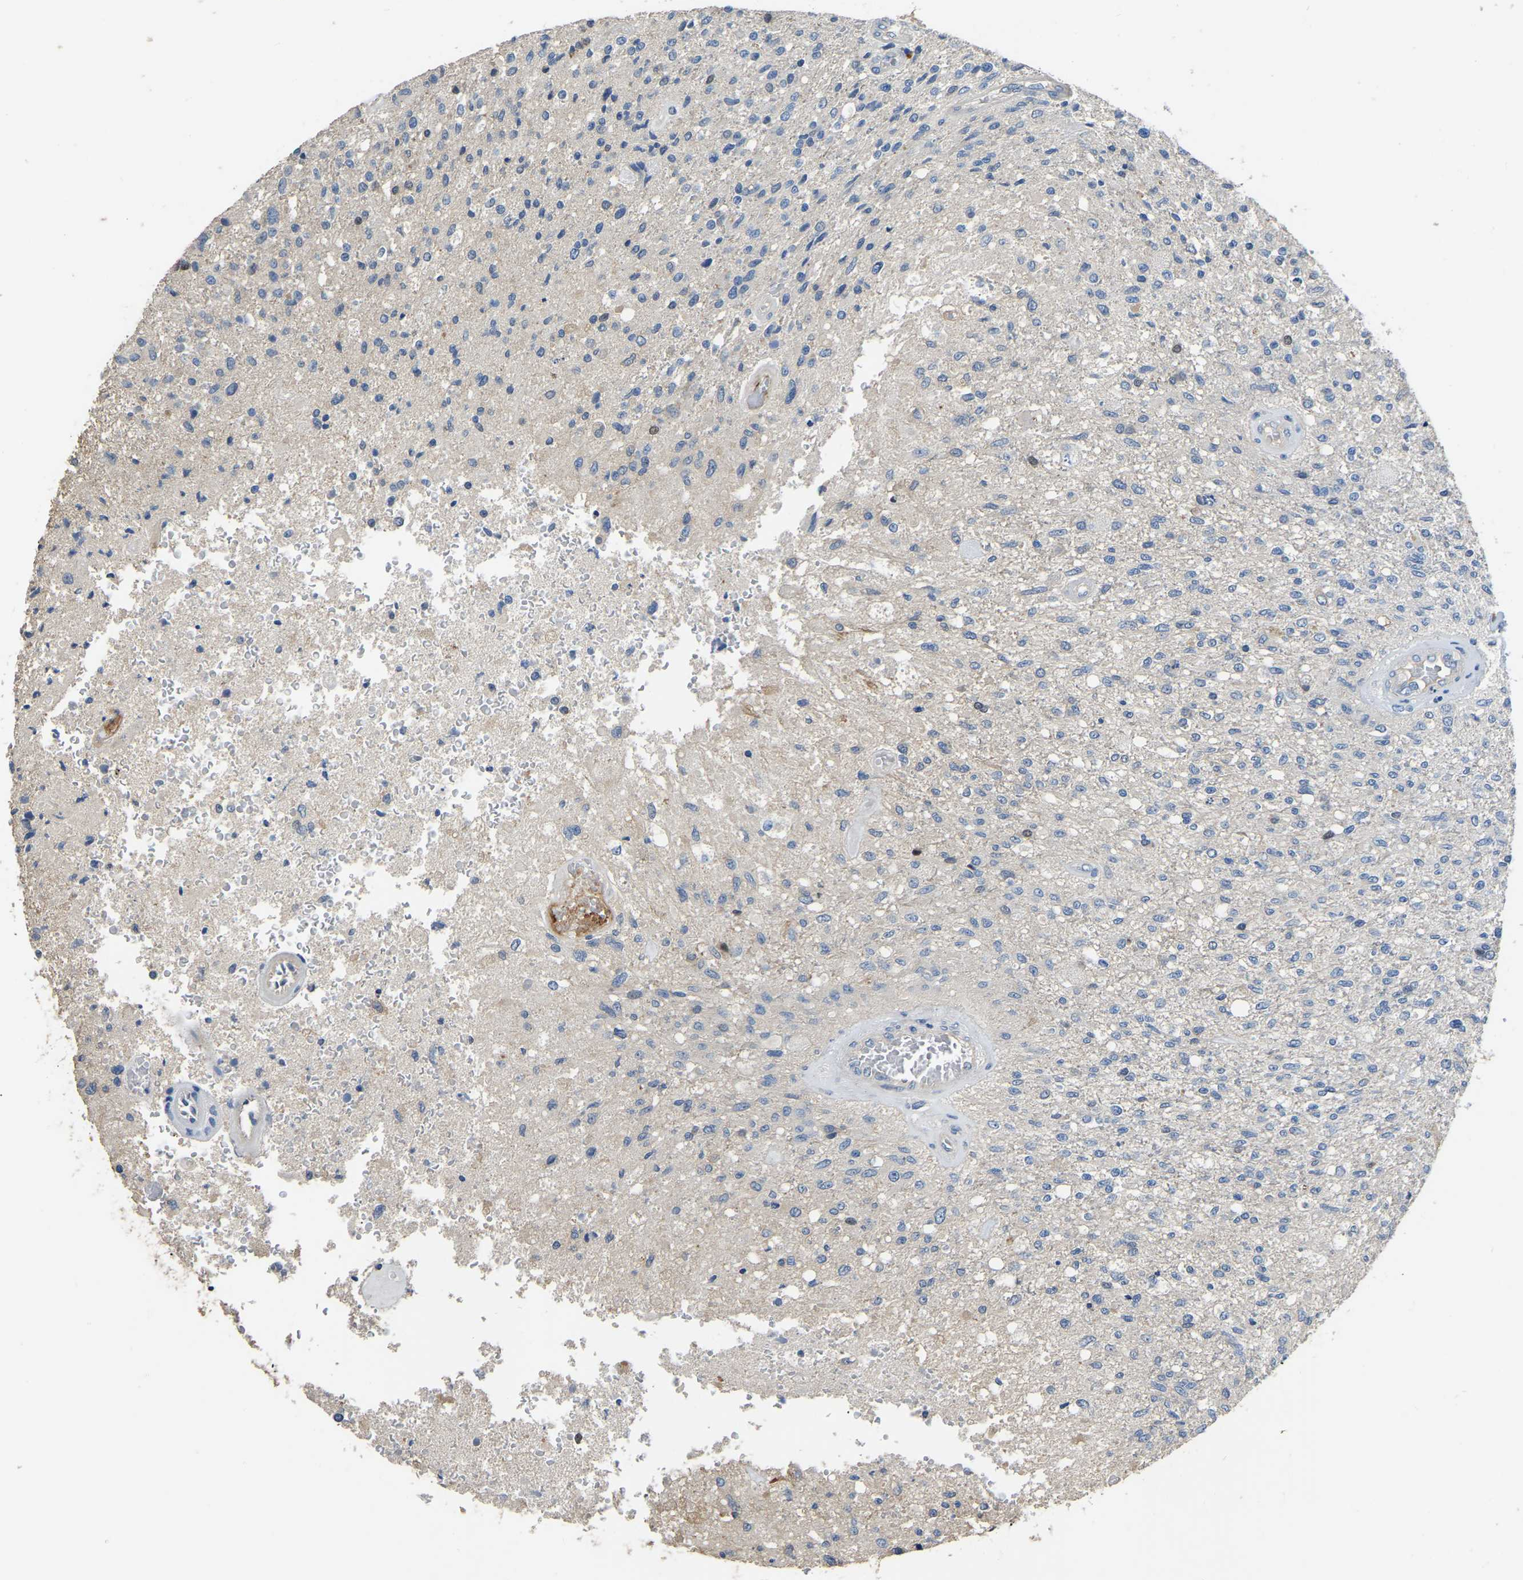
{"staining": {"intensity": "negative", "quantity": "none", "location": "none"}, "tissue": "glioma", "cell_type": "Tumor cells", "image_type": "cancer", "snomed": [{"axis": "morphology", "description": "Normal tissue, NOS"}, {"axis": "morphology", "description": "Glioma, malignant, High grade"}, {"axis": "topography", "description": "Cerebral cortex"}], "caption": "Immunohistochemistry (IHC) of human malignant glioma (high-grade) displays no staining in tumor cells.", "gene": "HIGD2B", "patient": {"sex": "male", "age": 77}}